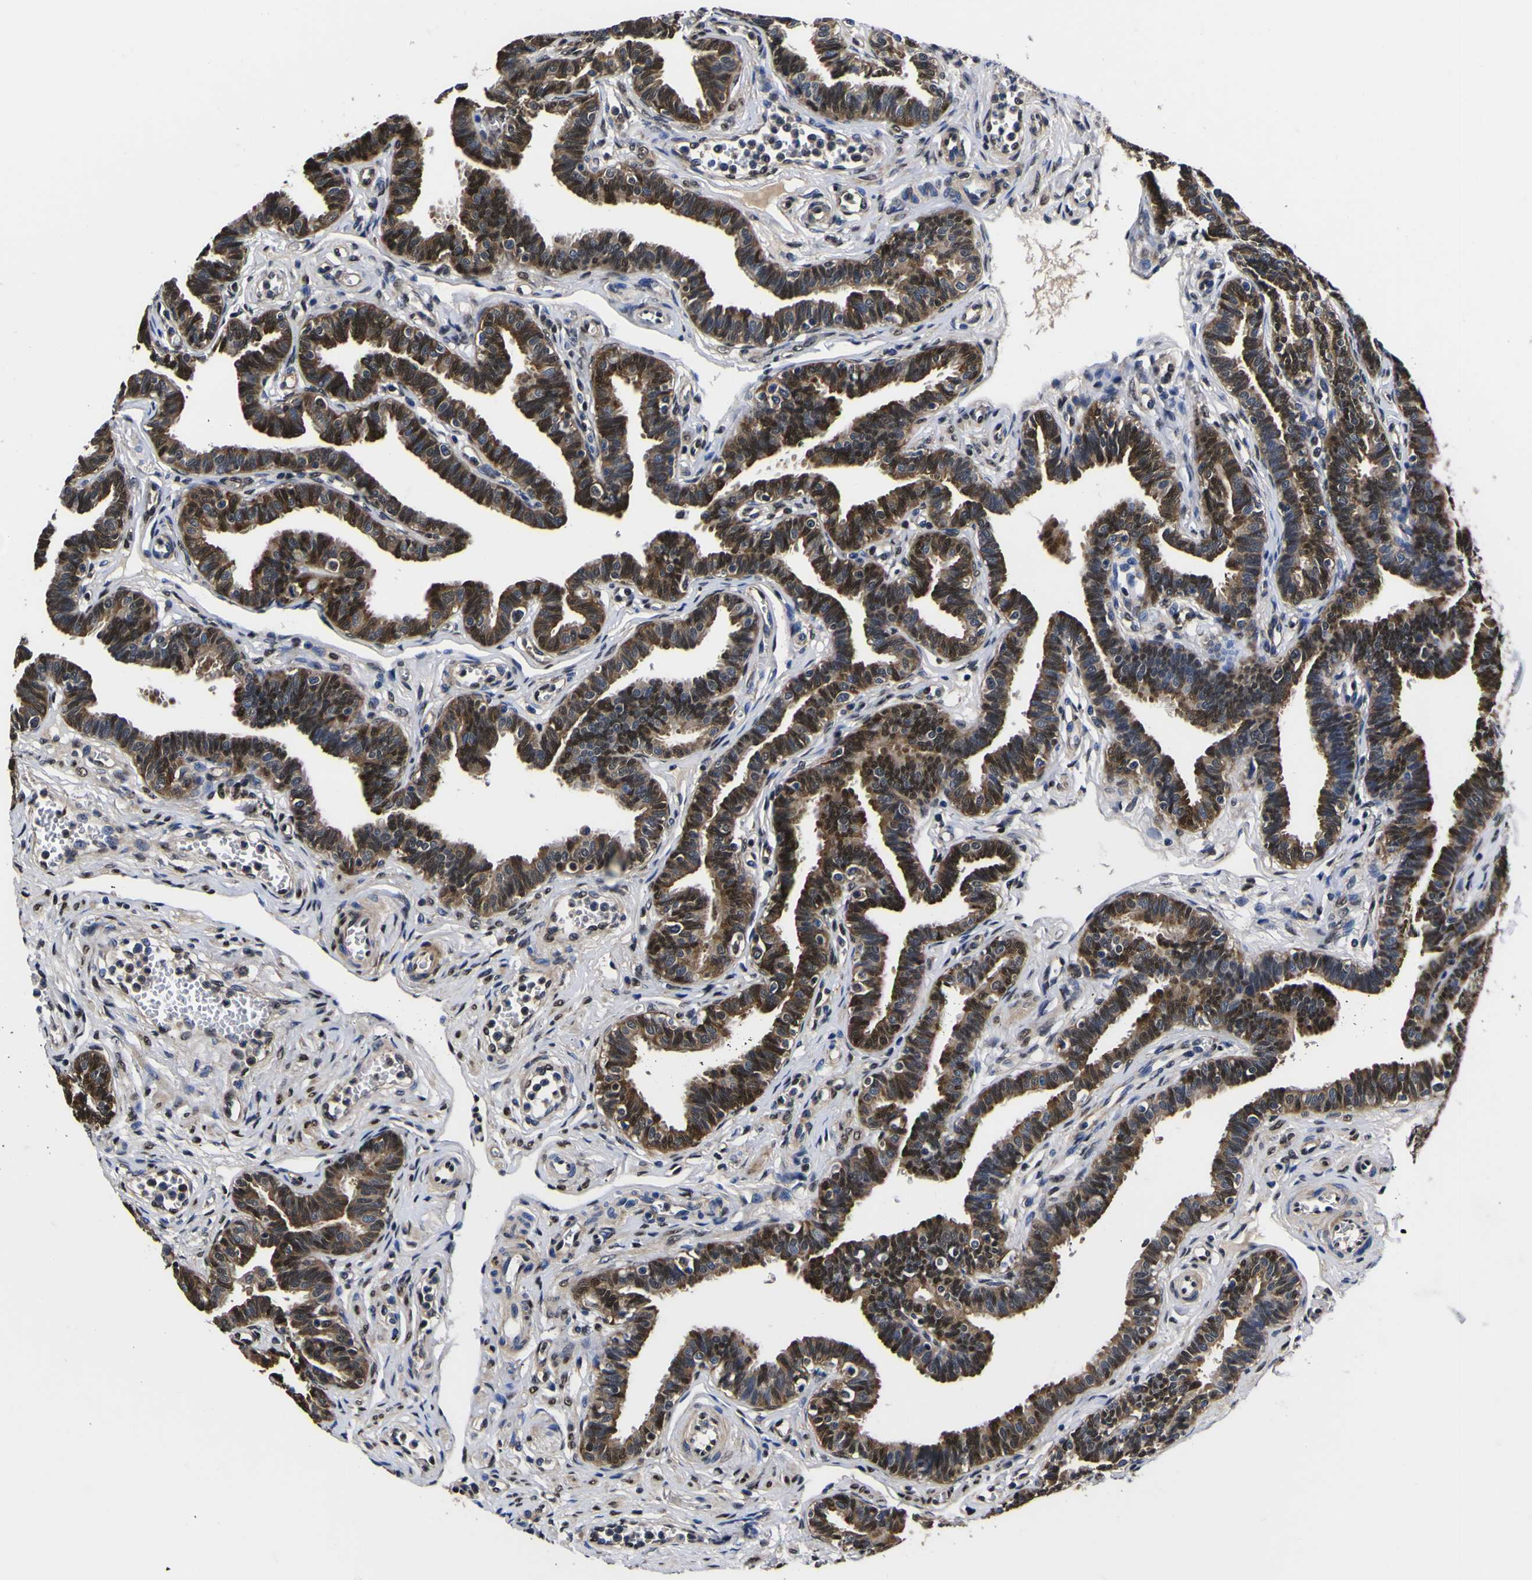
{"staining": {"intensity": "strong", "quantity": "25%-75%", "location": "cytoplasmic/membranous,nuclear"}, "tissue": "fallopian tube", "cell_type": "Glandular cells", "image_type": "normal", "snomed": [{"axis": "morphology", "description": "Normal tissue, NOS"}, {"axis": "topography", "description": "Fallopian tube"}, {"axis": "topography", "description": "Ovary"}], "caption": "Protein staining of unremarkable fallopian tube demonstrates strong cytoplasmic/membranous,nuclear positivity in approximately 25%-75% of glandular cells. Using DAB (3,3'-diaminobenzidine) (brown) and hematoxylin (blue) stains, captured at high magnification using brightfield microscopy.", "gene": "FAM110B", "patient": {"sex": "female", "age": 23}}